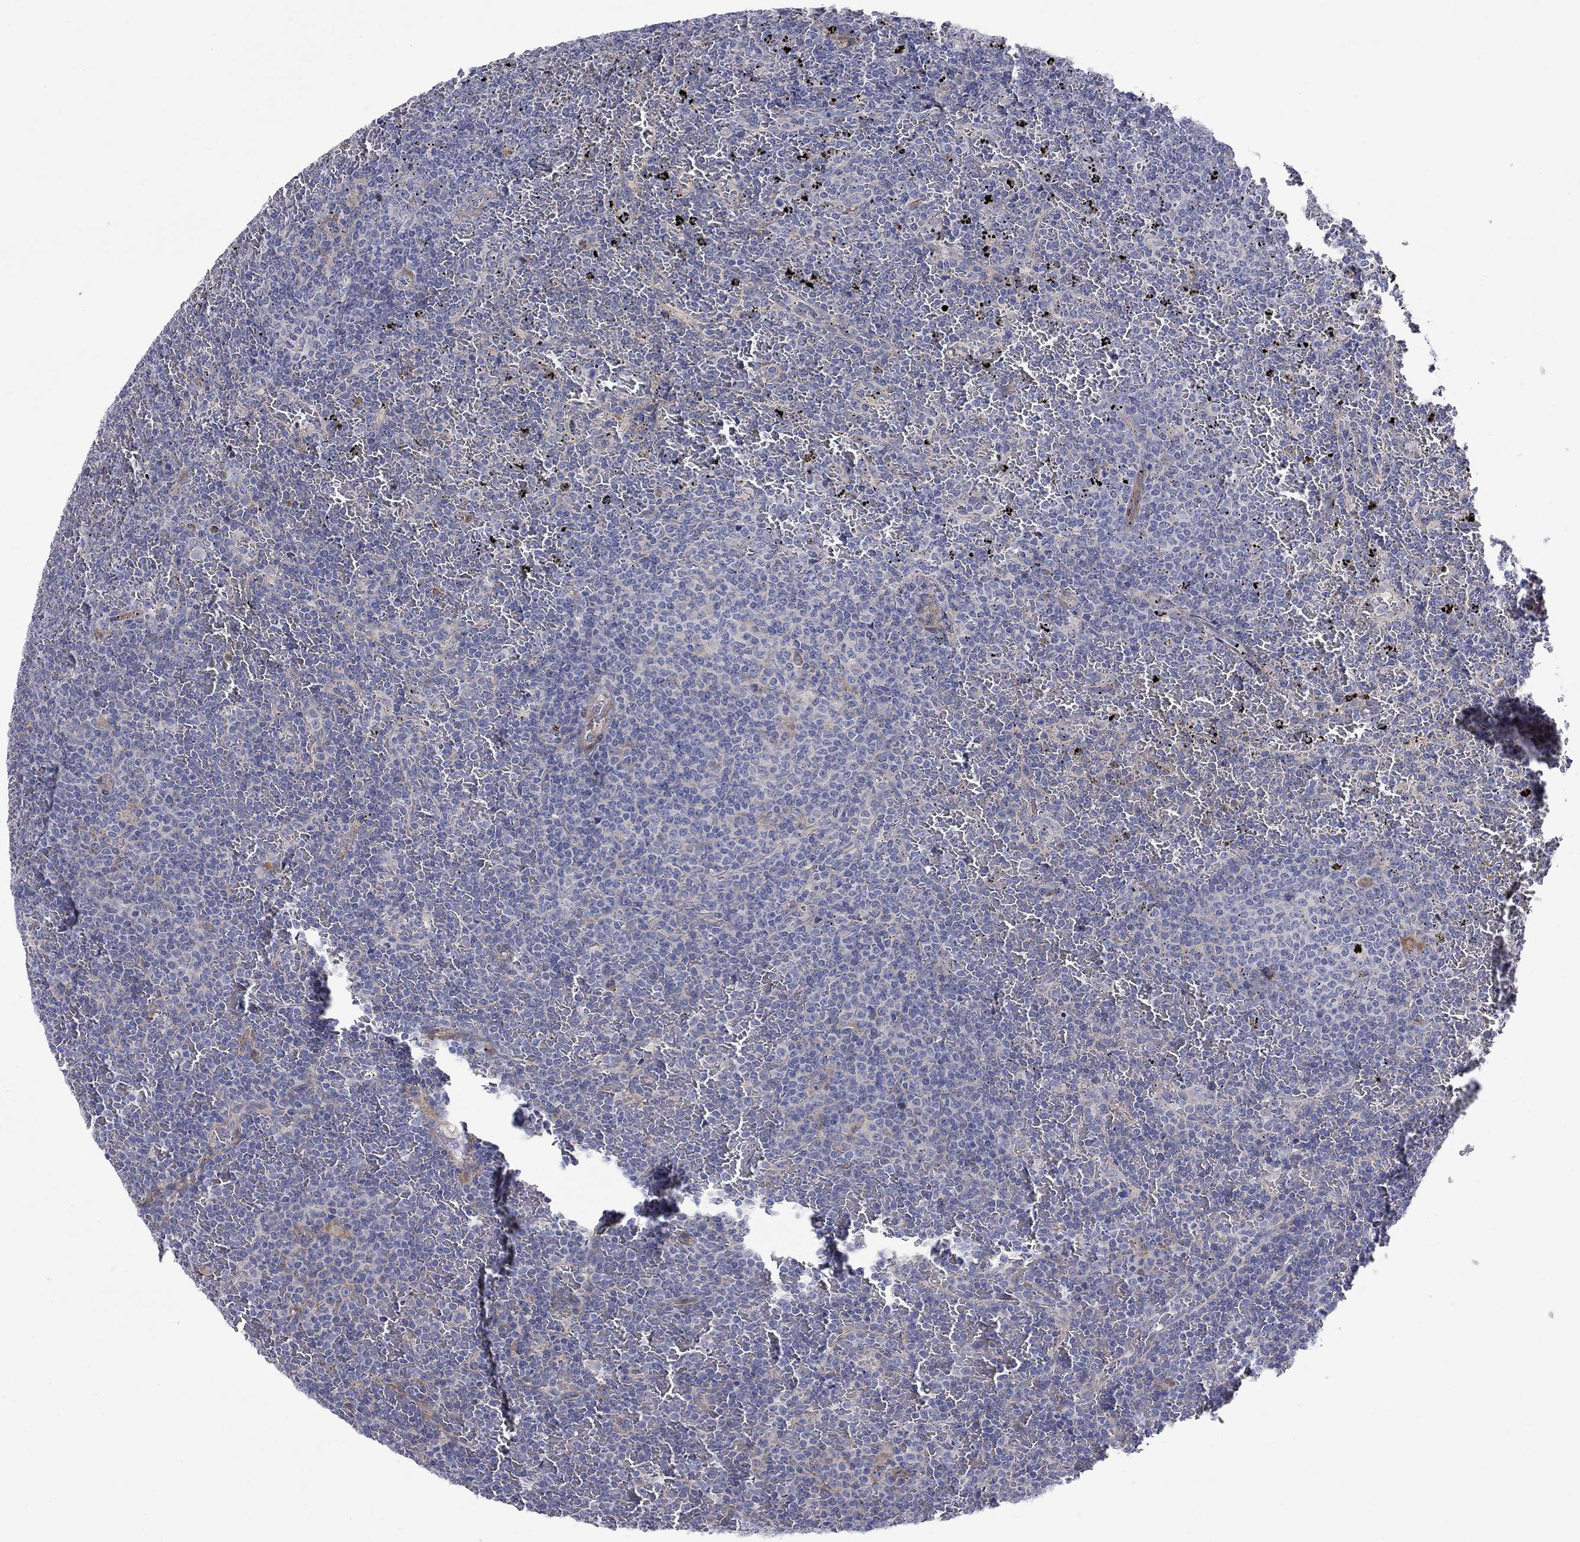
{"staining": {"intensity": "negative", "quantity": "none", "location": "none"}, "tissue": "lymphoma", "cell_type": "Tumor cells", "image_type": "cancer", "snomed": [{"axis": "morphology", "description": "Malignant lymphoma, non-Hodgkin's type, Low grade"}, {"axis": "topography", "description": "Spleen"}], "caption": "The histopathology image displays no significant staining in tumor cells of low-grade malignant lymphoma, non-Hodgkin's type.", "gene": "FXR1", "patient": {"sex": "female", "age": 77}}